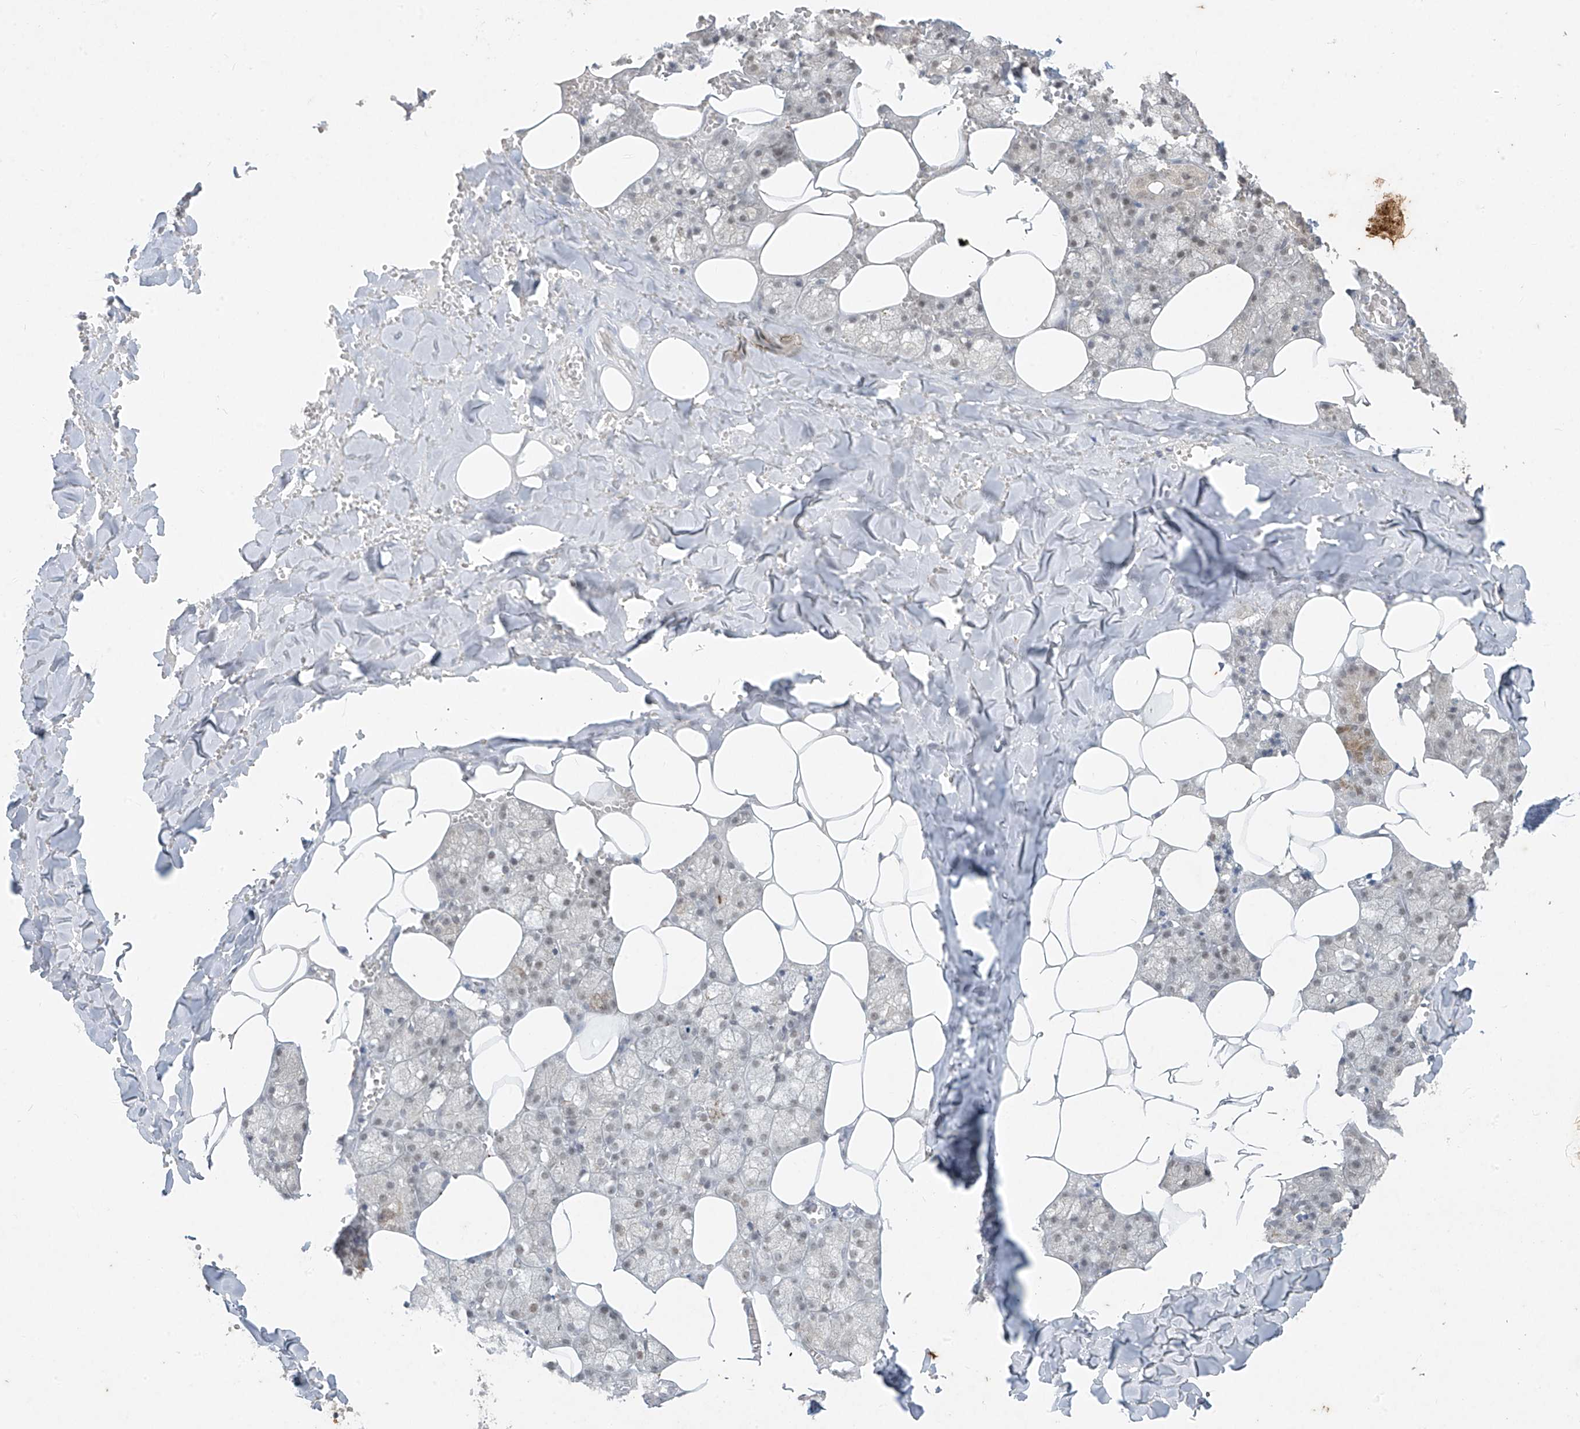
{"staining": {"intensity": "weak", "quantity": "25%-75%", "location": "cytoplasmic/membranous"}, "tissue": "salivary gland", "cell_type": "Glandular cells", "image_type": "normal", "snomed": [{"axis": "morphology", "description": "Normal tissue, NOS"}, {"axis": "topography", "description": "Salivary gland"}], "caption": "Immunohistochemistry histopathology image of unremarkable salivary gland: salivary gland stained using IHC shows low levels of weak protein expression localized specifically in the cytoplasmic/membranous of glandular cells, appearing as a cytoplasmic/membranous brown color.", "gene": "TFEC", "patient": {"sex": "male", "age": 62}}